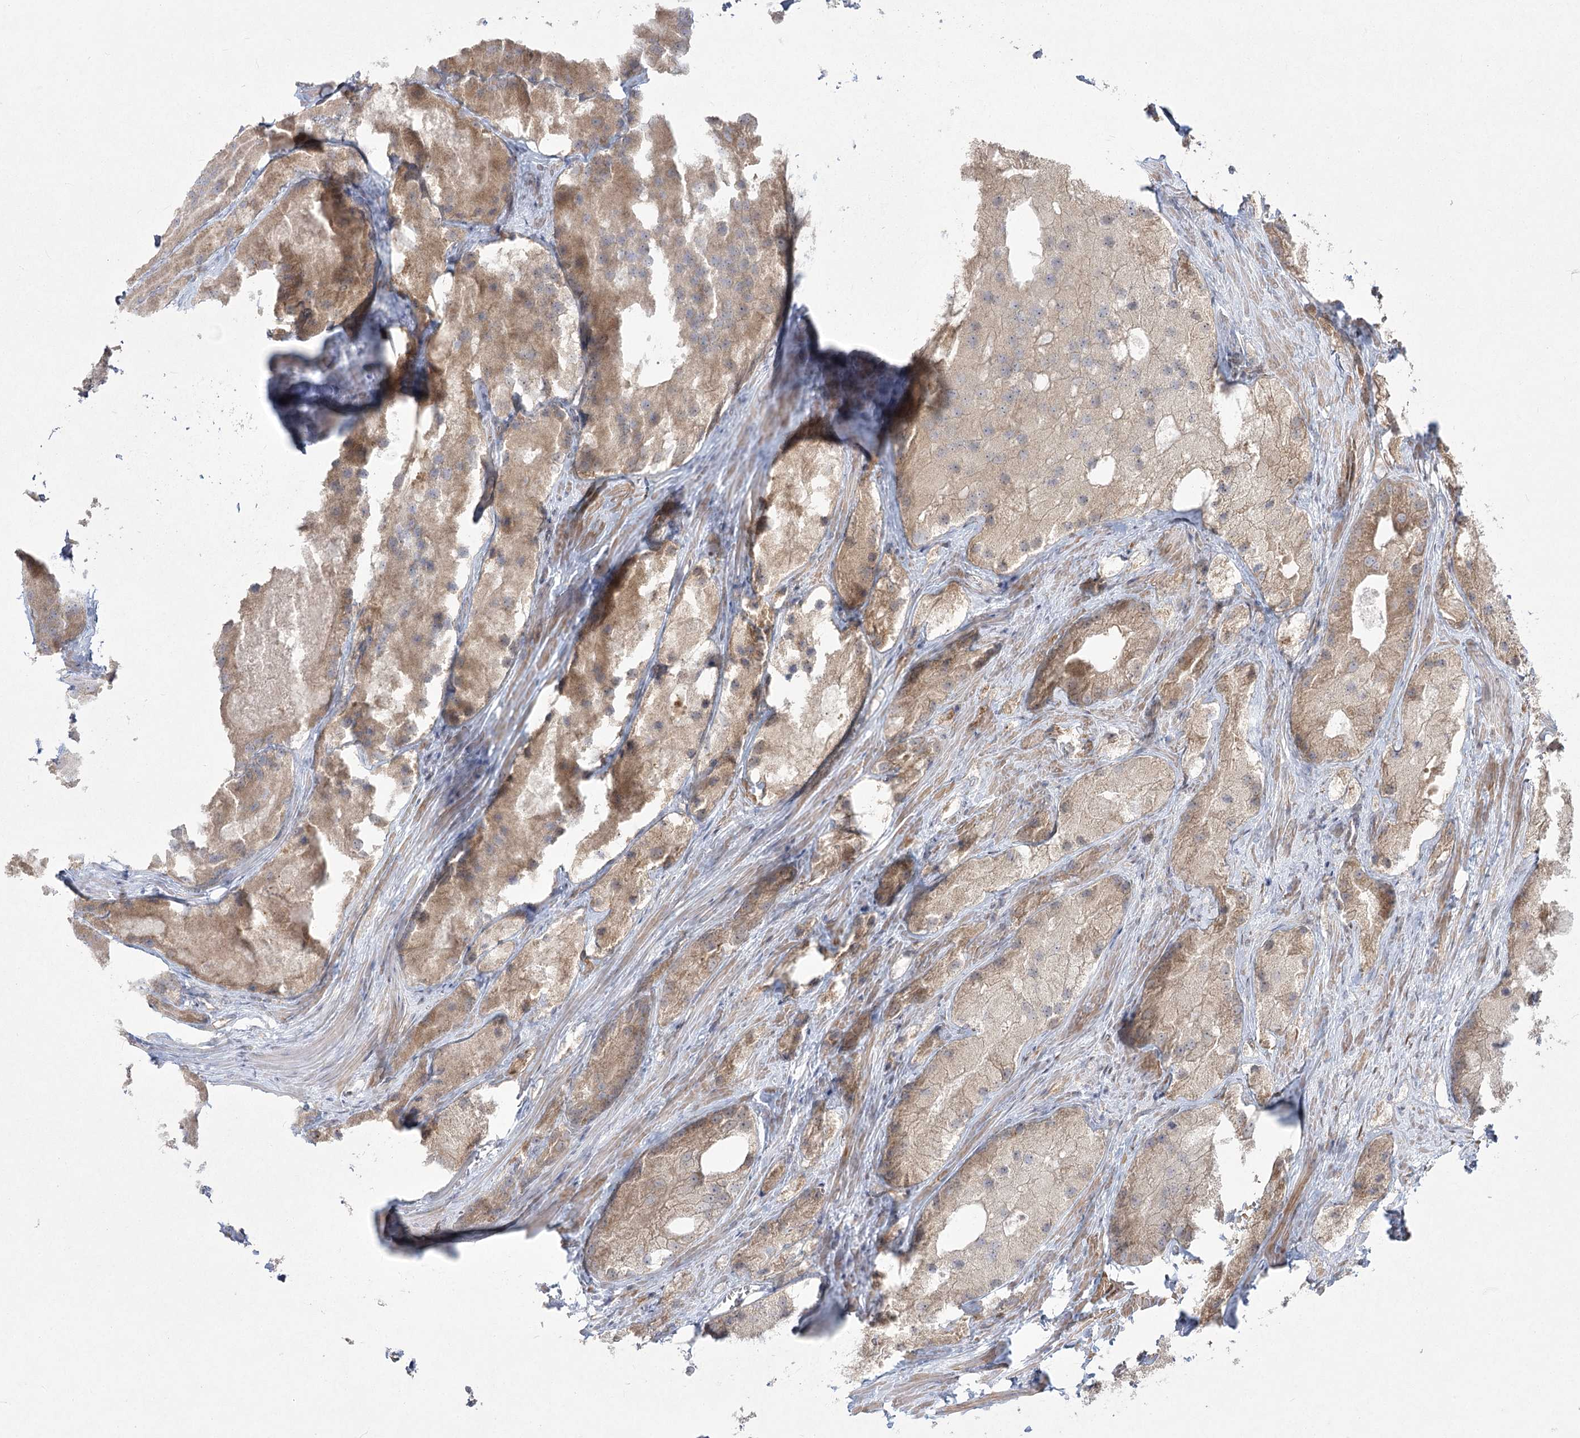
{"staining": {"intensity": "moderate", "quantity": ">75%", "location": "cytoplasmic/membranous"}, "tissue": "prostate cancer", "cell_type": "Tumor cells", "image_type": "cancer", "snomed": [{"axis": "morphology", "description": "Adenocarcinoma, Low grade"}, {"axis": "topography", "description": "Prostate"}], "caption": "IHC of human adenocarcinoma (low-grade) (prostate) exhibits medium levels of moderate cytoplasmic/membranous staining in about >75% of tumor cells.", "gene": "CAMTA1", "patient": {"sex": "male", "age": 69}}